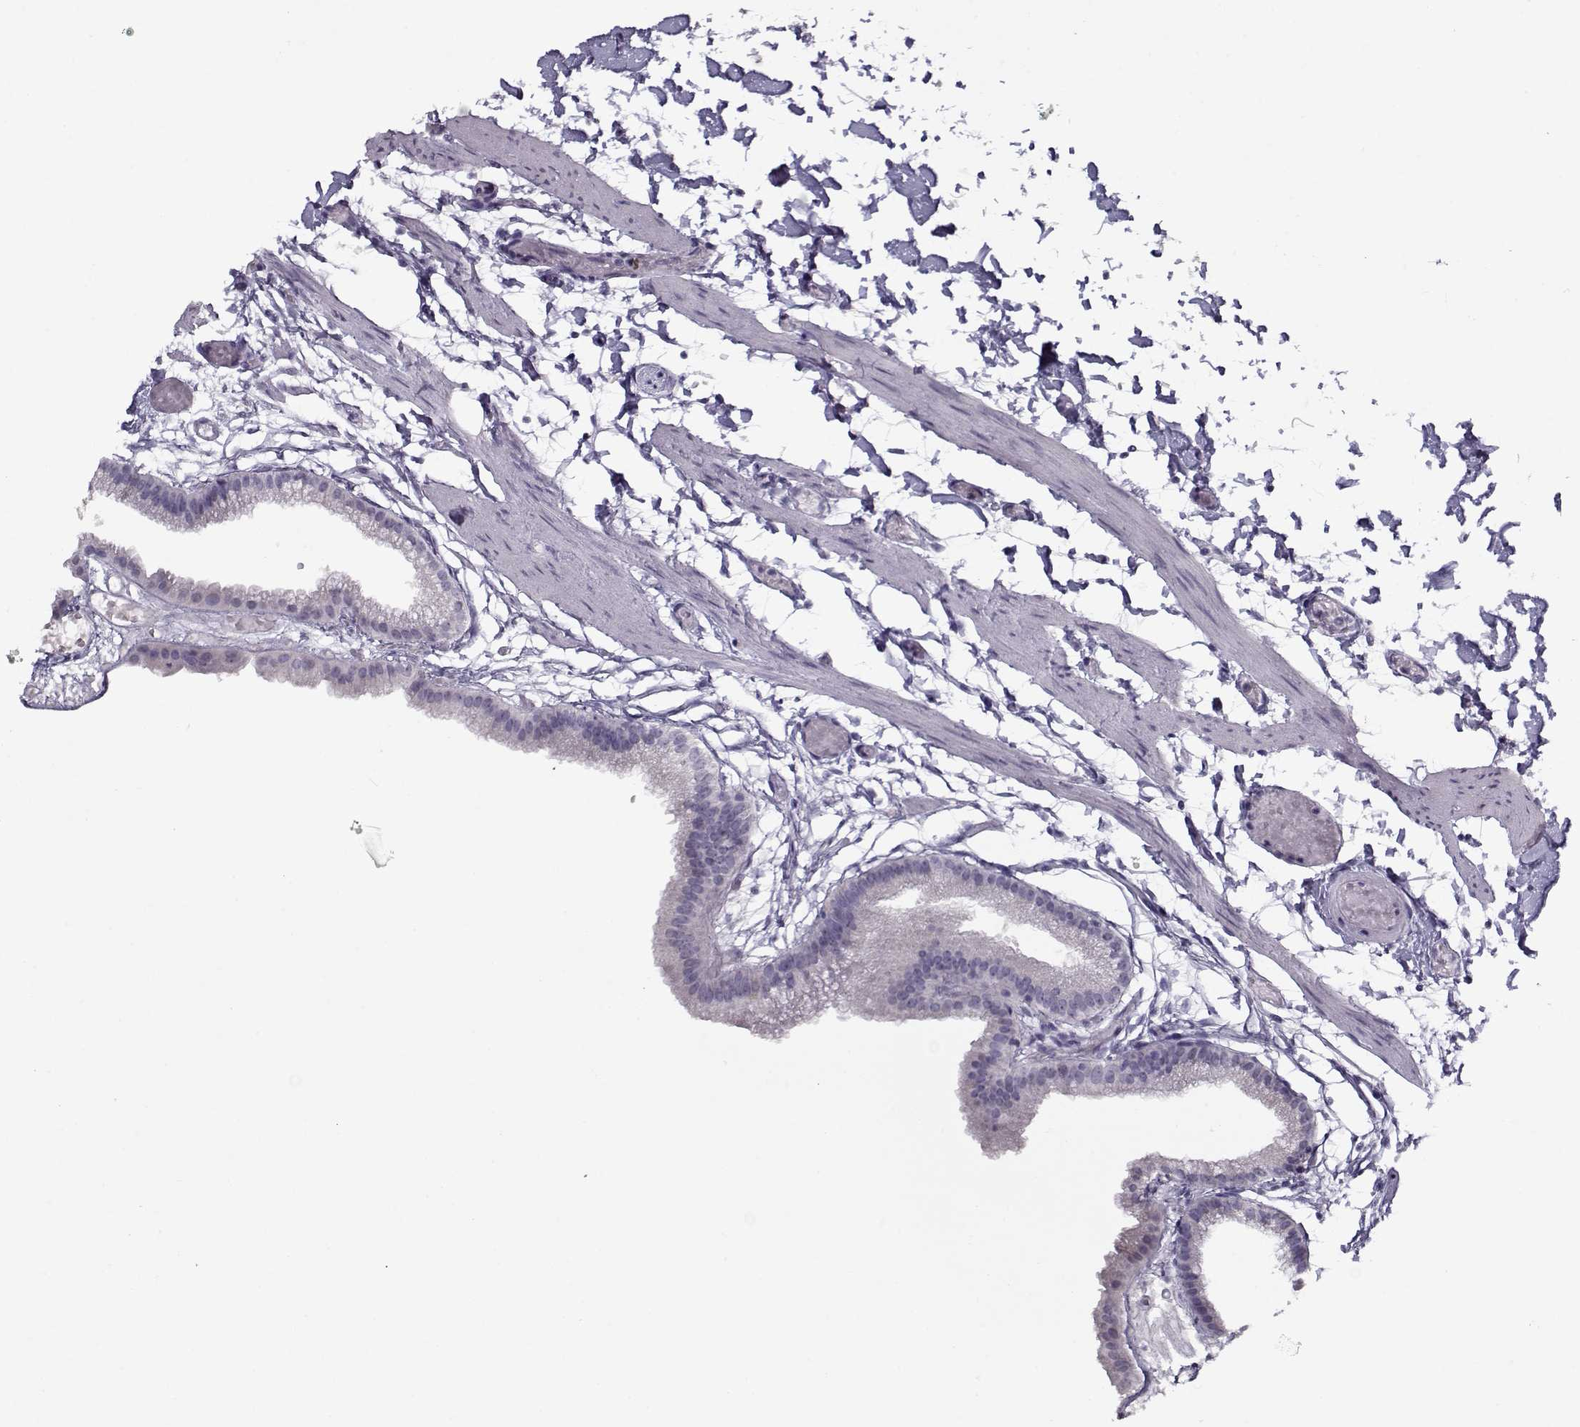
{"staining": {"intensity": "negative", "quantity": "none", "location": "none"}, "tissue": "gallbladder", "cell_type": "Glandular cells", "image_type": "normal", "snomed": [{"axis": "morphology", "description": "Normal tissue, NOS"}, {"axis": "topography", "description": "Gallbladder"}], "caption": "Unremarkable gallbladder was stained to show a protein in brown. There is no significant positivity in glandular cells. (Stains: DAB immunohistochemistry with hematoxylin counter stain, Microscopy: brightfield microscopy at high magnification).", "gene": "SEC16B", "patient": {"sex": "female", "age": 45}}